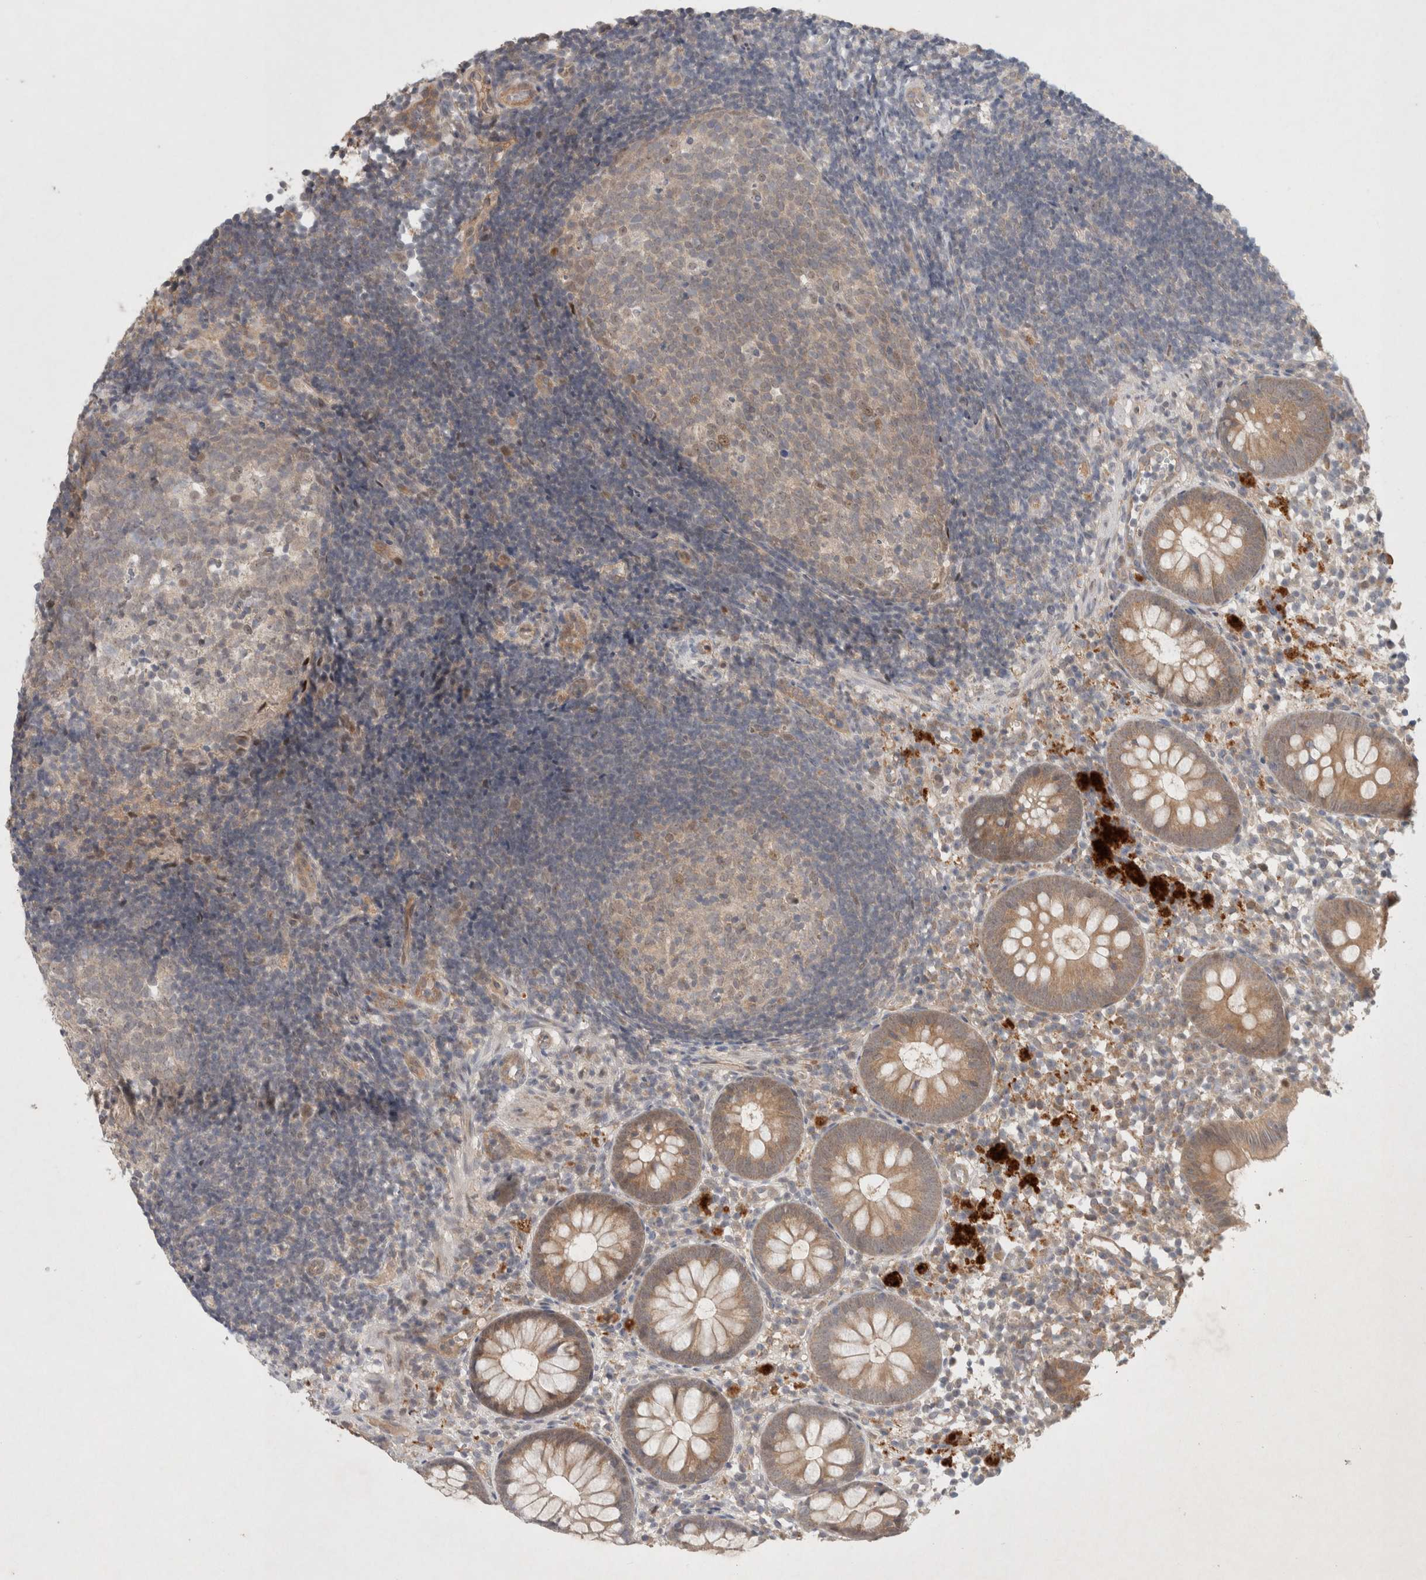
{"staining": {"intensity": "weak", "quantity": ">75%", "location": "cytoplasmic/membranous"}, "tissue": "appendix", "cell_type": "Glandular cells", "image_type": "normal", "snomed": [{"axis": "morphology", "description": "Normal tissue, NOS"}, {"axis": "topography", "description": "Appendix"}], "caption": "Appendix stained with IHC demonstrates weak cytoplasmic/membranous staining in approximately >75% of glandular cells.", "gene": "RASAL2", "patient": {"sex": "female", "age": 20}}